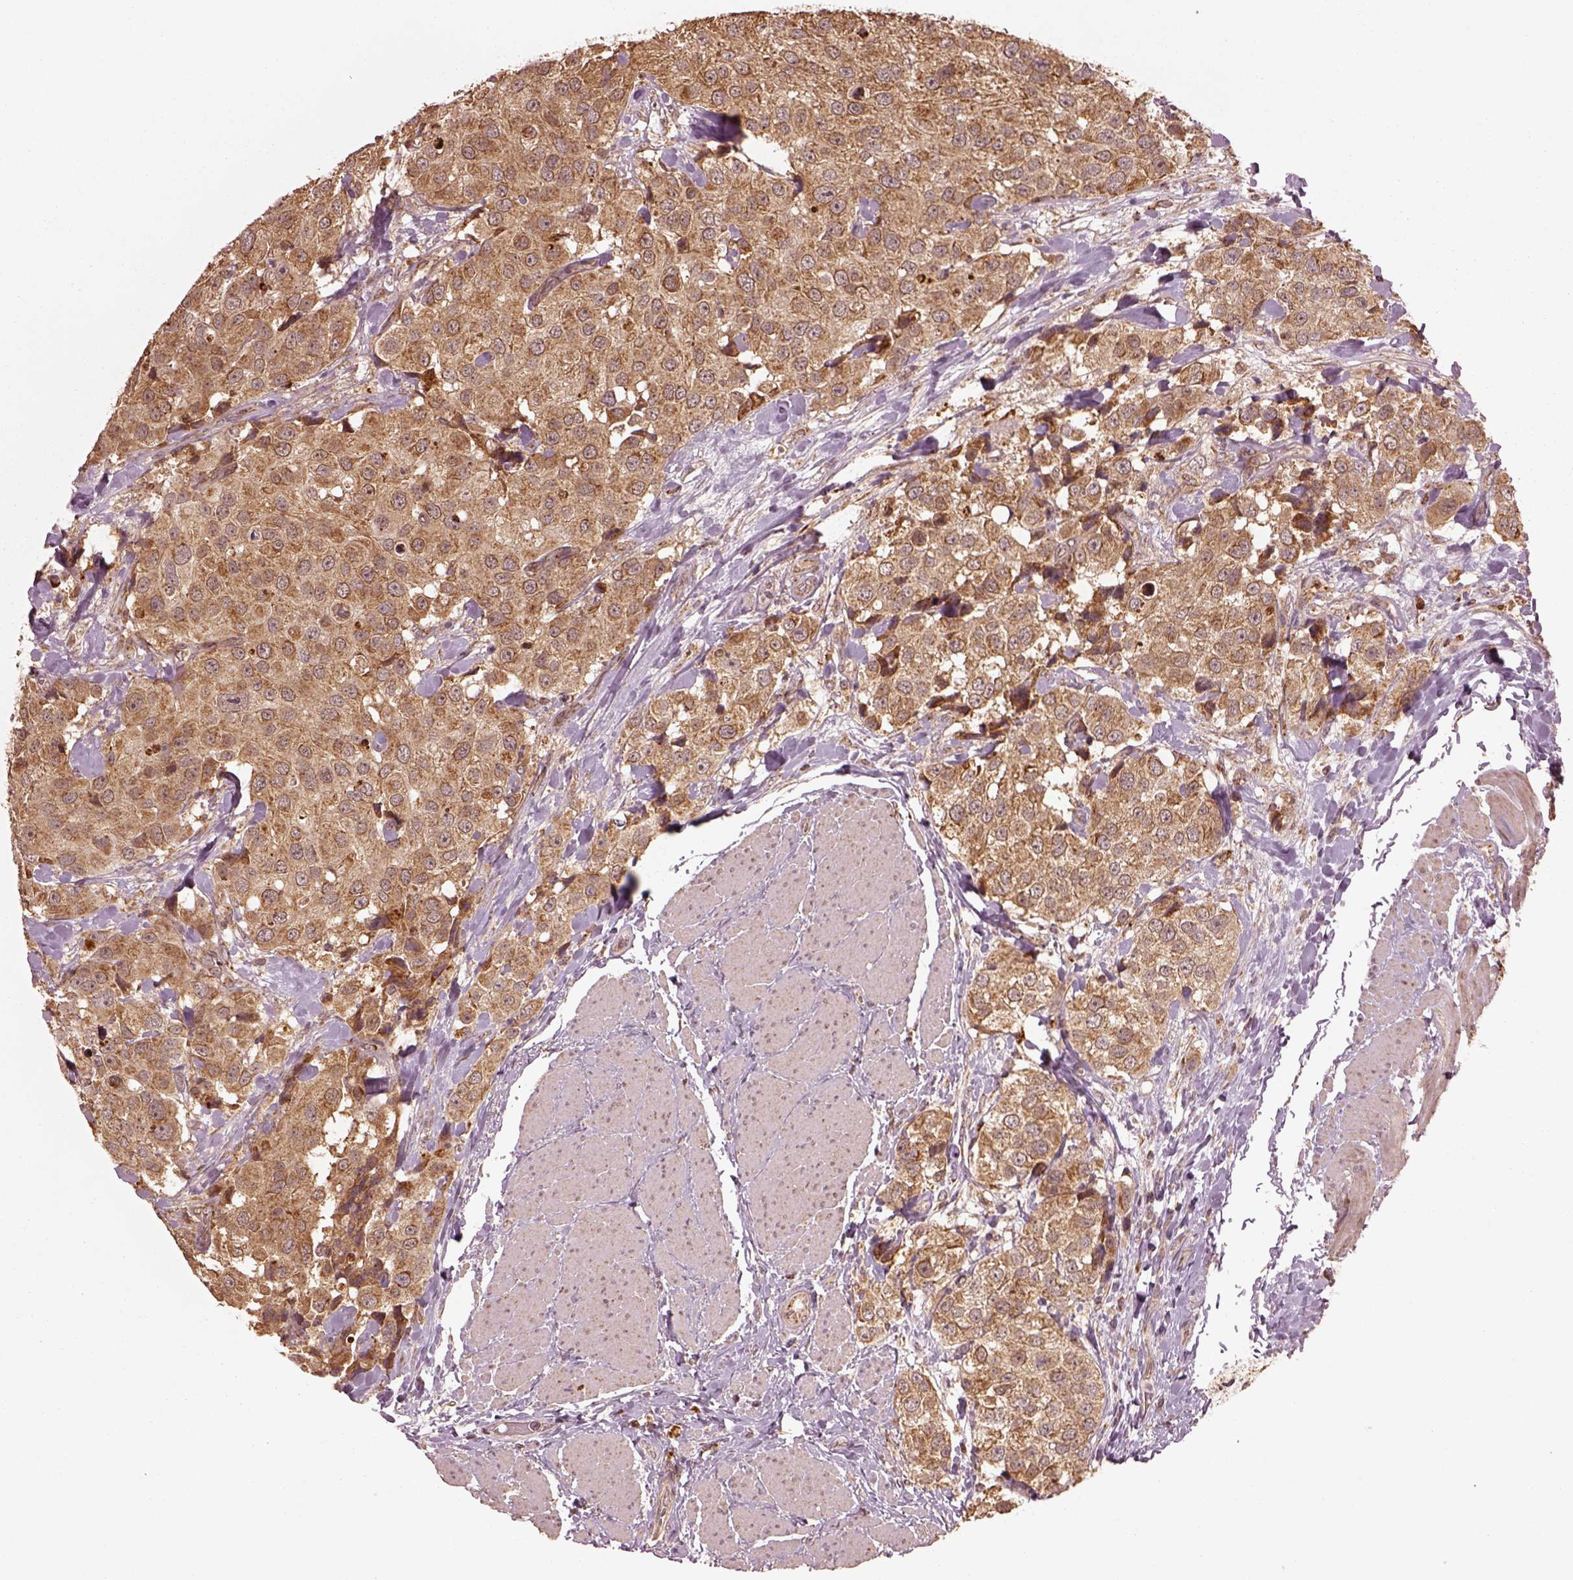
{"staining": {"intensity": "moderate", "quantity": ">75%", "location": "cytoplasmic/membranous"}, "tissue": "urothelial cancer", "cell_type": "Tumor cells", "image_type": "cancer", "snomed": [{"axis": "morphology", "description": "Urothelial carcinoma, High grade"}, {"axis": "topography", "description": "Urinary bladder"}], "caption": "Immunohistochemical staining of human high-grade urothelial carcinoma displays medium levels of moderate cytoplasmic/membranous protein expression in approximately >75% of tumor cells.", "gene": "SEL1L3", "patient": {"sex": "female", "age": 64}}